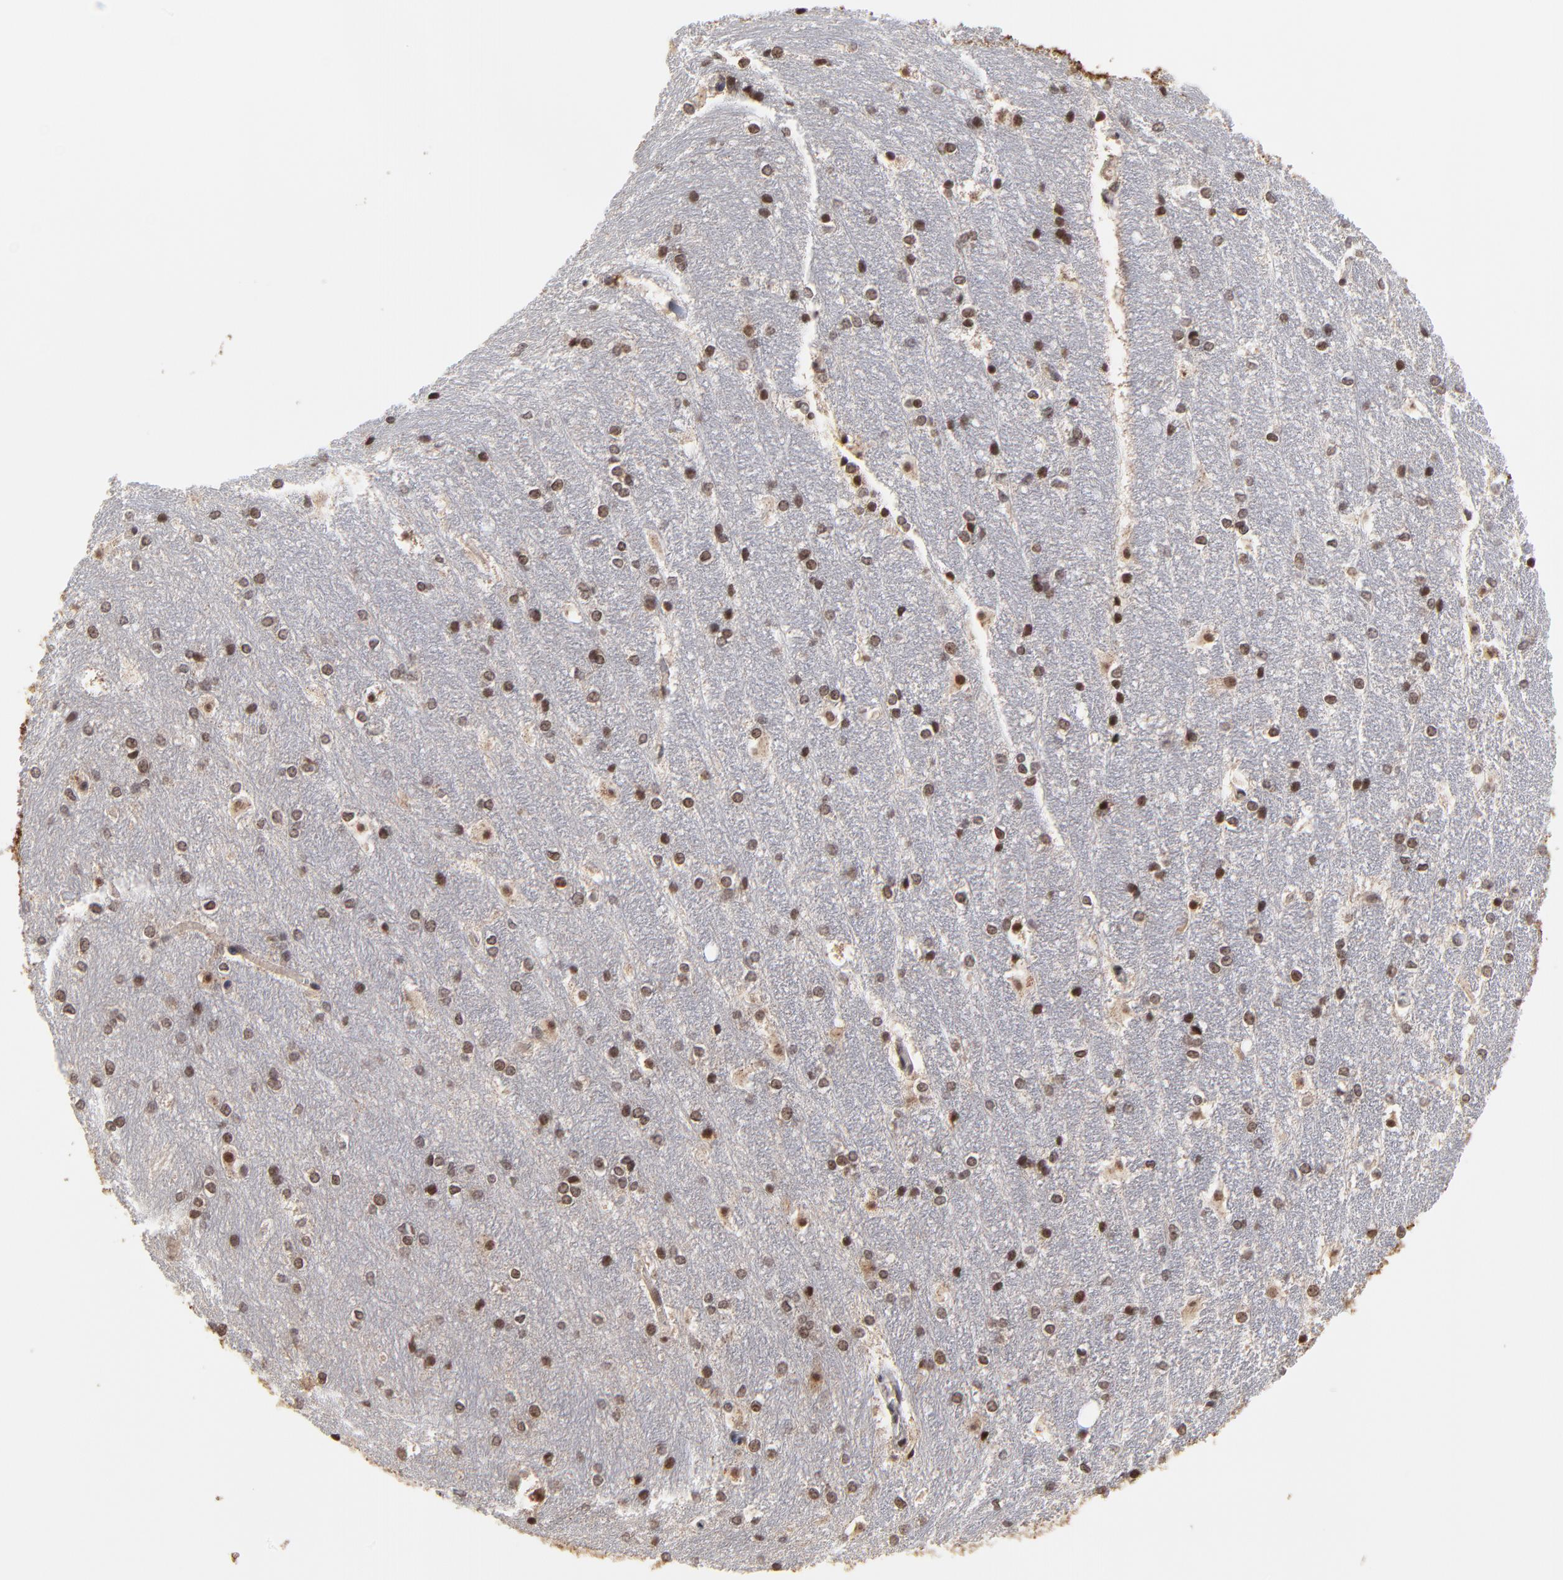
{"staining": {"intensity": "moderate", "quantity": "25%-75%", "location": "nuclear"}, "tissue": "hippocampus", "cell_type": "Glial cells", "image_type": "normal", "snomed": [{"axis": "morphology", "description": "Normal tissue, NOS"}, {"axis": "topography", "description": "Hippocampus"}], "caption": "A brown stain highlights moderate nuclear staining of a protein in glial cells of benign human hippocampus.", "gene": "ZNF777", "patient": {"sex": "female", "age": 19}}